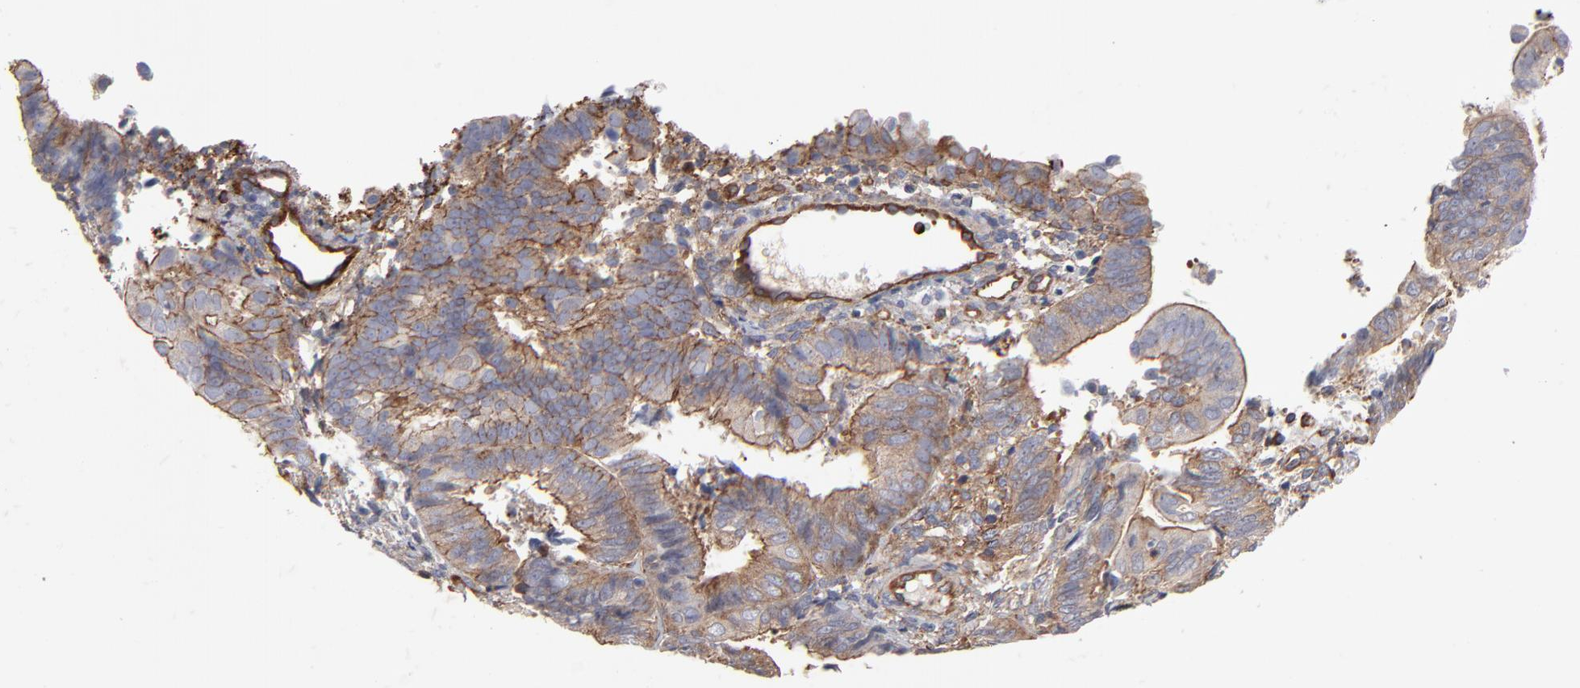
{"staining": {"intensity": "weak", "quantity": "25%-75%", "location": "cytoplasmic/membranous"}, "tissue": "endometrial cancer", "cell_type": "Tumor cells", "image_type": "cancer", "snomed": [{"axis": "morphology", "description": "Adenocarcinoma, NOS"}, {"axis": "topography", "description": "Endometrium"}], "caption": "Endometrial adenocarcinoma tissue reveals weak cytoplasmic/membranous expression in approximately 25%-75% of tumor cells Nuclei are stained in blue.", "gene": "PXN", "patient": {"sex": "female", "age": 63}}